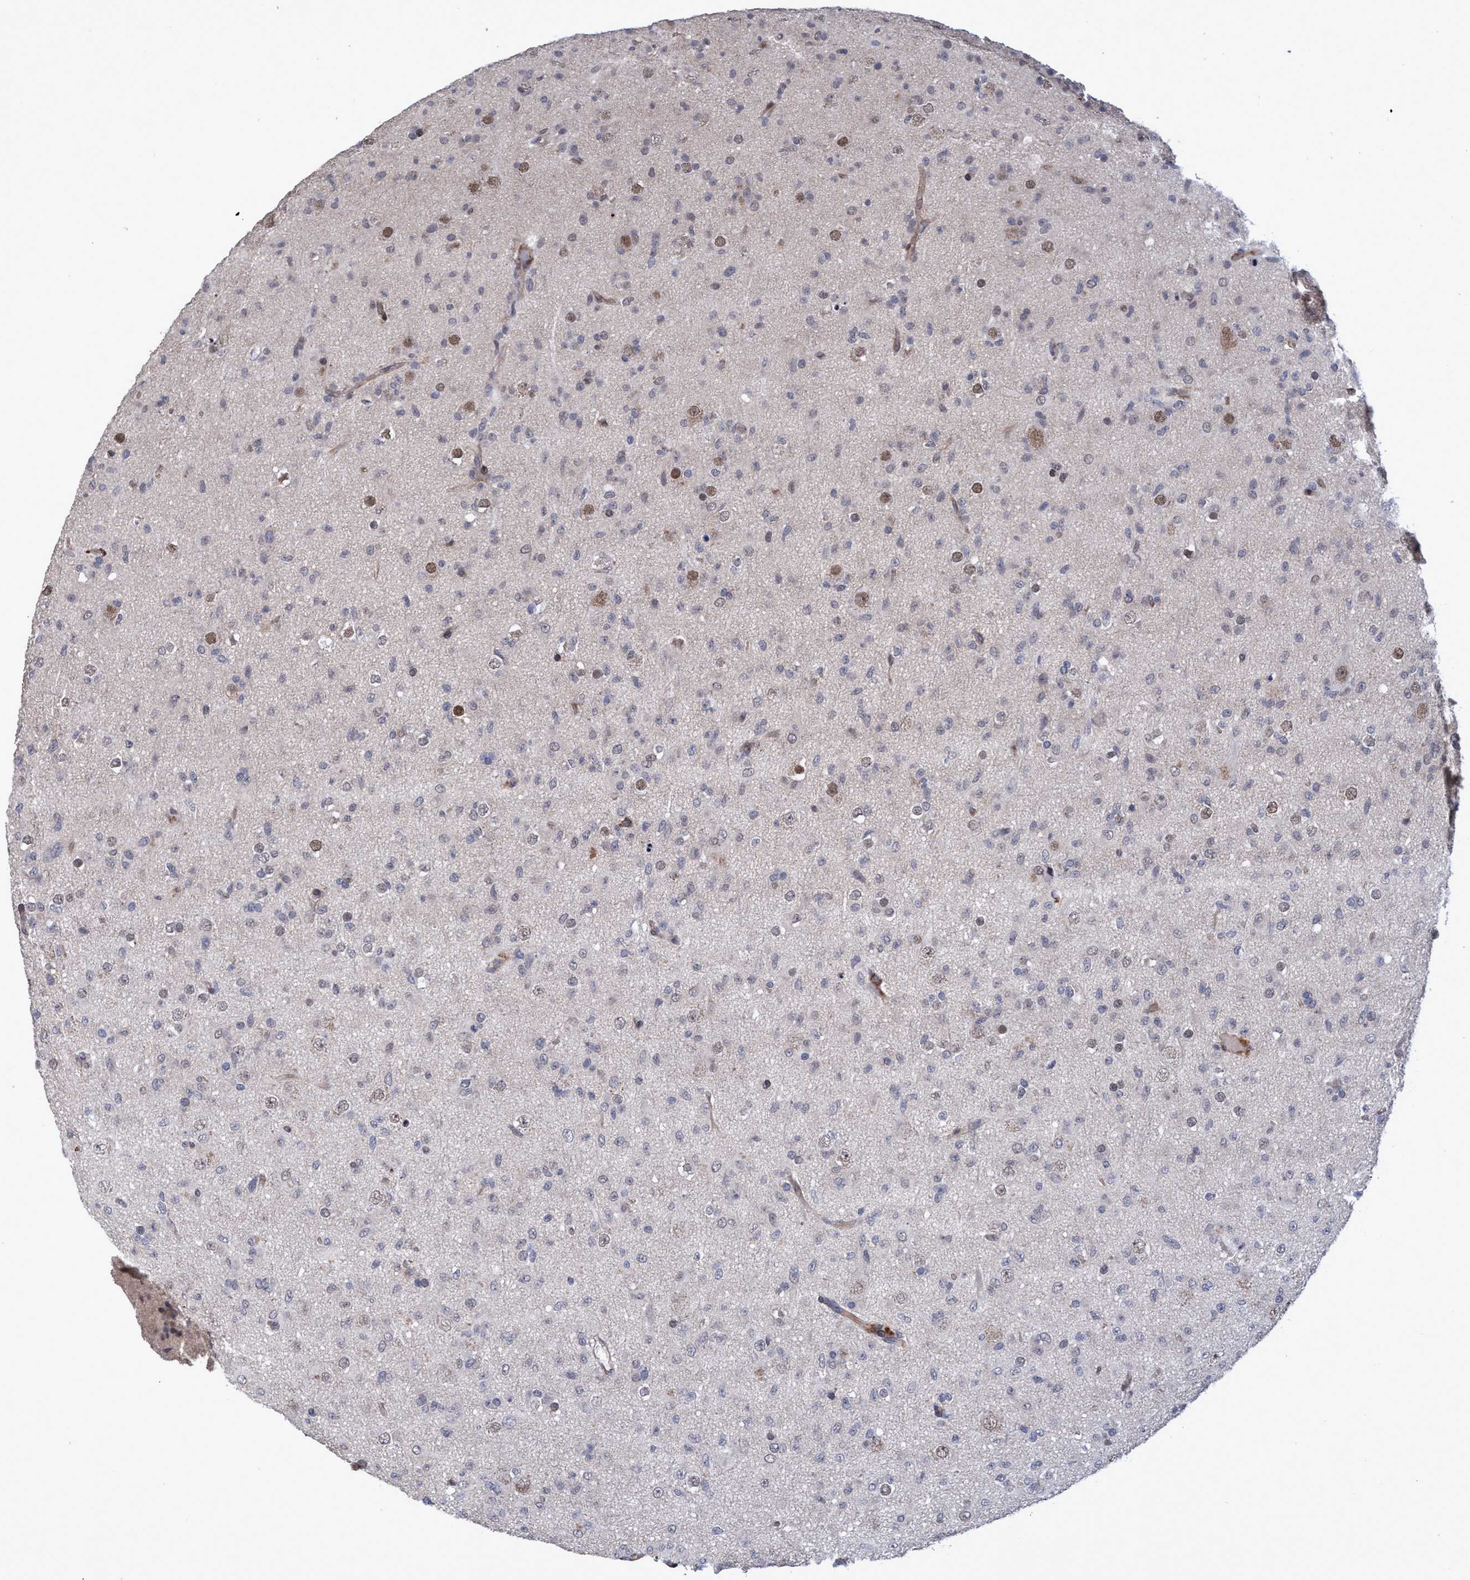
{"staining": {"intensity": "weak", "quantity": "<25%", "location": "nuclear"}, "tissue": "glioma", "cell_type": "Tumor cells", "image_type": "cancer", "snomed": [{"axis": "morphology", "description": "Glioma, malignant, Low grade"}, {"axis": "topography", "description": "Brain"}], "caption": "Immunohistochemical staining of human glioma exhibits no significant positivity in tumor cells. (Immunohistochemistry (ihc), brightfield microscopy, high magnification).", "gene": "ZNF750", "patient": {"sex": "male", "age": 65}}